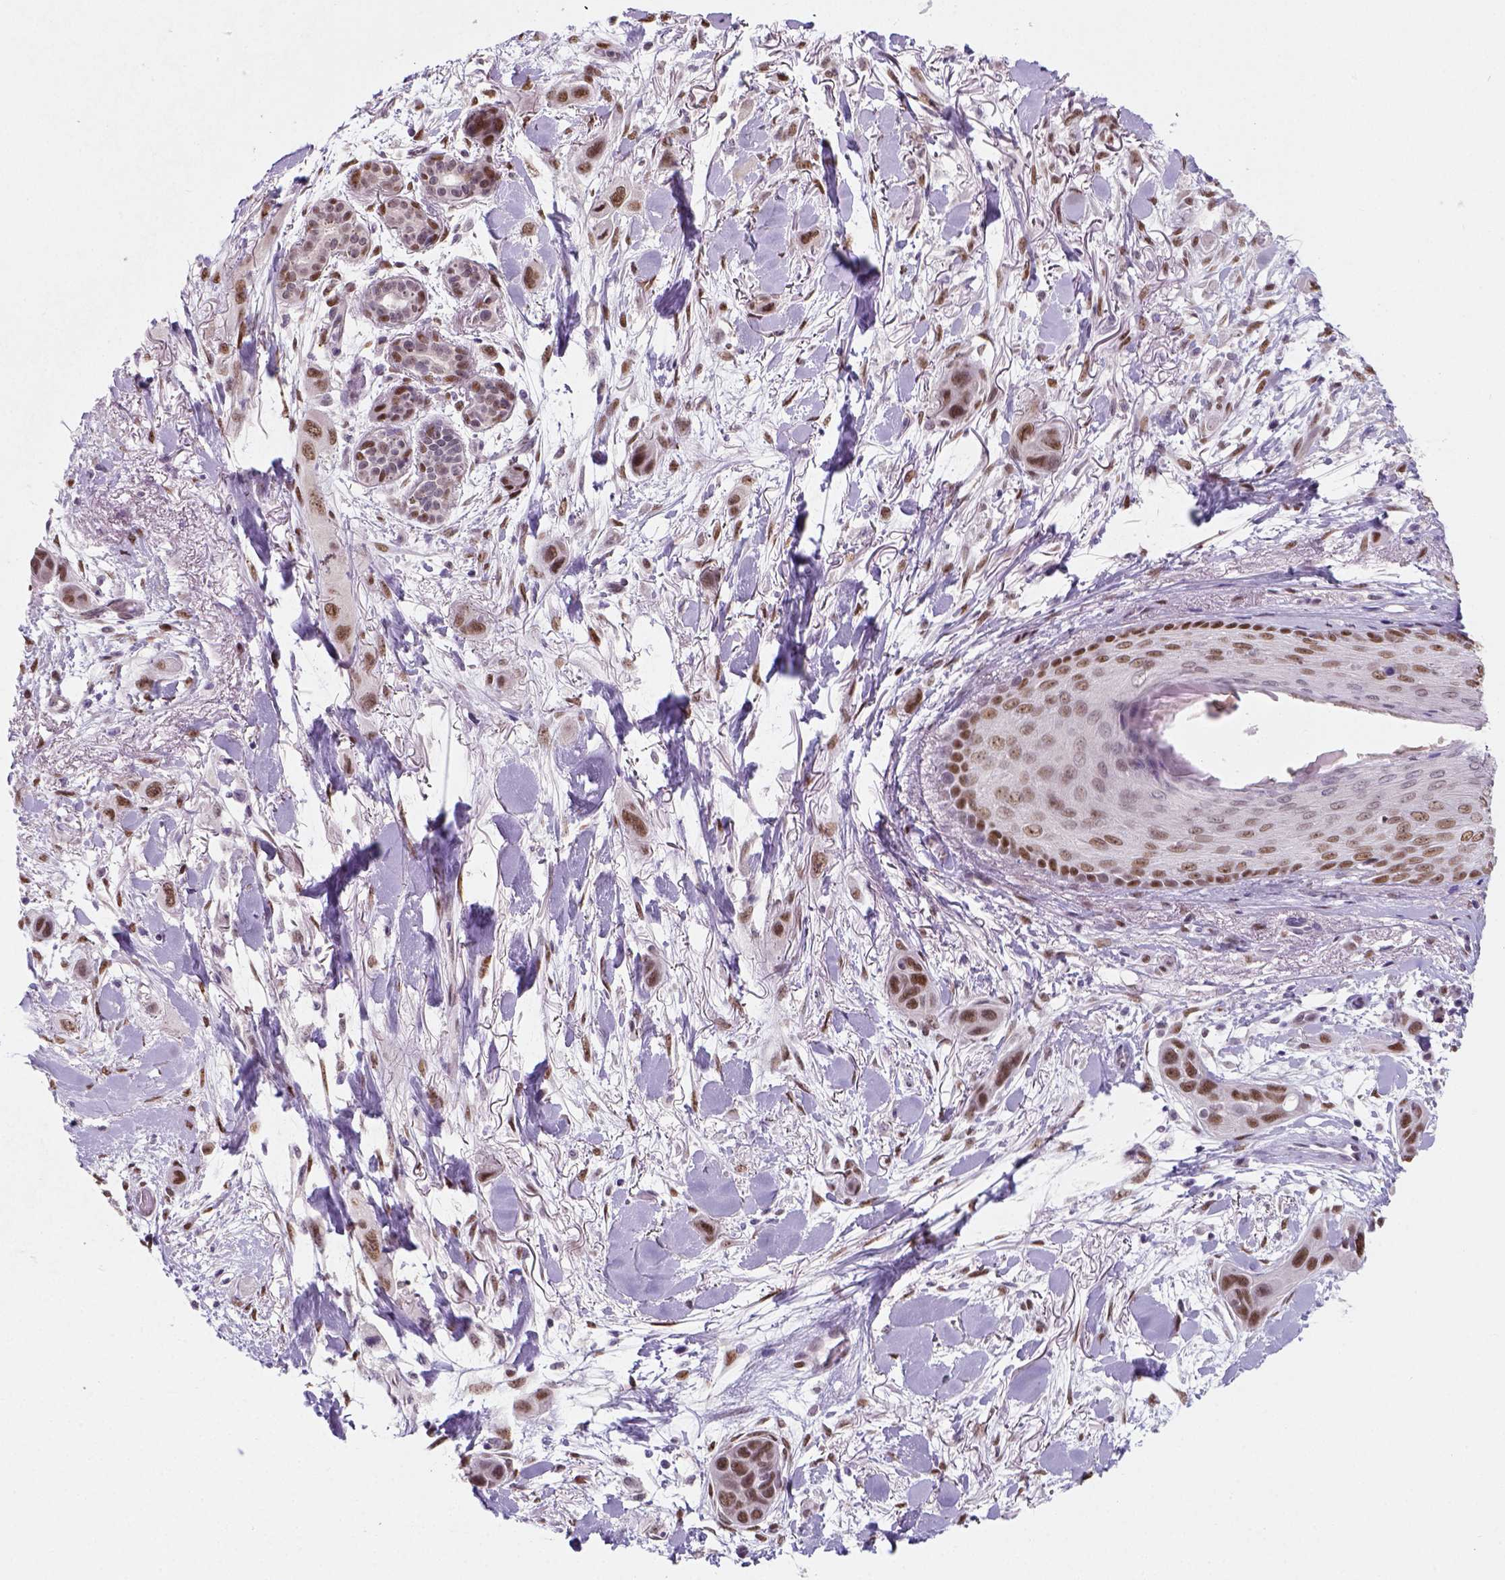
{"staining": {"intensity": "moderate", "quantity": ">75%", "location": "nuclear"}, "tissue": "skin cancer", "cell_type": "Tumor cells", "image_type": "cancer", "snomed": [{"axis": "morphology", "description": "Squamous cell carcinoma, NOS"}, {"axis": "topography", "description": "Skin"}], "caption": "Human skin squamous cell carcinoma stained with a protein marker reveals moderate staining in tumor cells.", "gene": "C1orf112", "patient": {"sex": "male", "age": 79}}